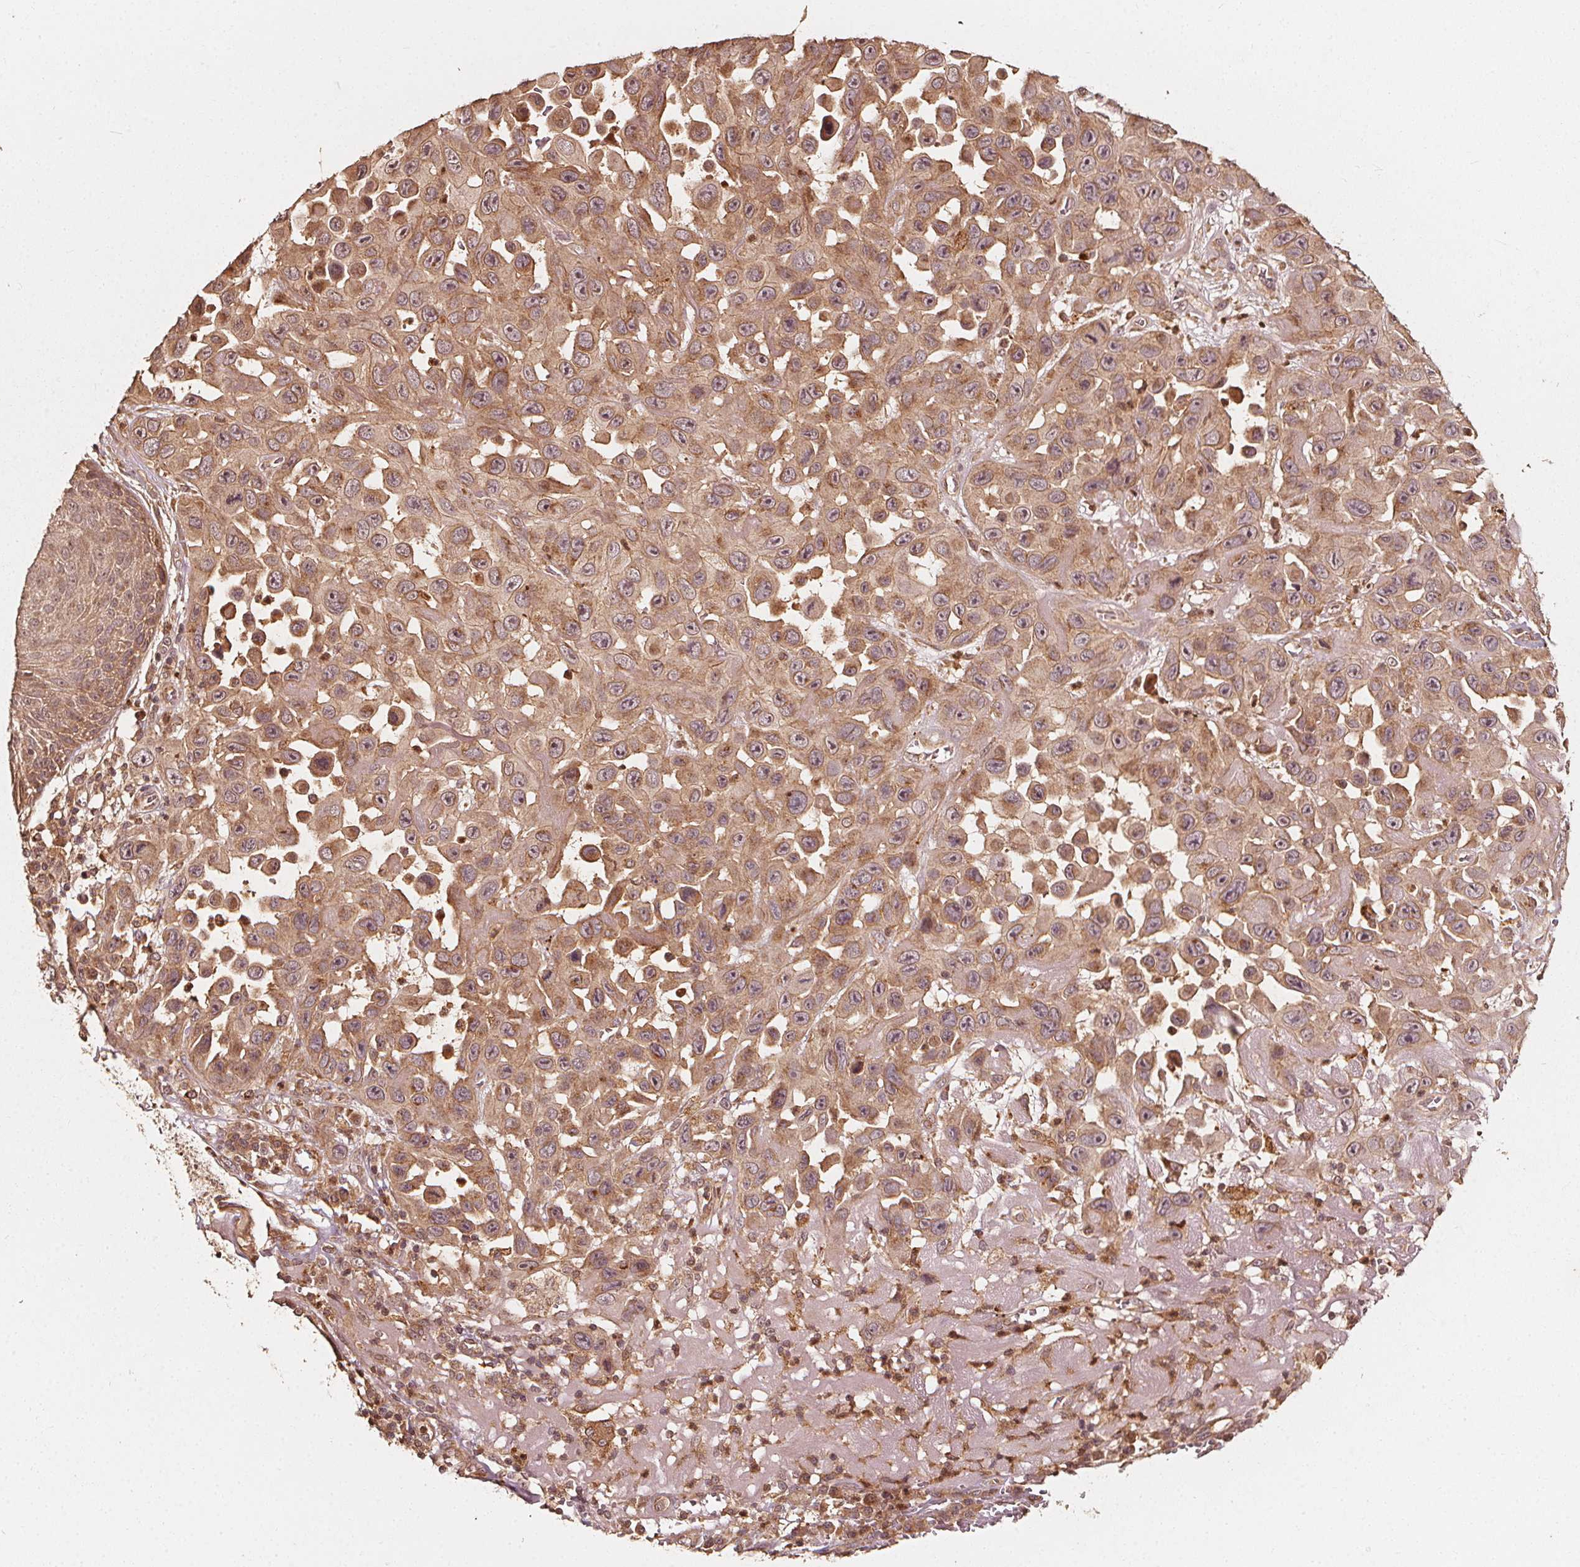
{"staining": {"intensity": "moderate", "quantity": ">75%", "location": "cytoplasmic/membranous,nuclear"}, "tissue": "skin cancer", "cell_type": "Tumor cells", "image_type": "cancer", "snomed": [{"axis": "morphology", "description": "Squamous cell carcinoma, NOS"}, {"axis": "topography", "description": "Skin"}], "caption": "Immunohistochemistry (IHC) histopathology image of skin cancer (squamous cell carcinoma) stained for a protein (brown), which reveals medium levels of moderate cytoplasmic/membranous and nuclear positivity in approximately >75% of tumor cells.", "gene": "NPC1", "patient": {"sex": "male", "age": 81}}